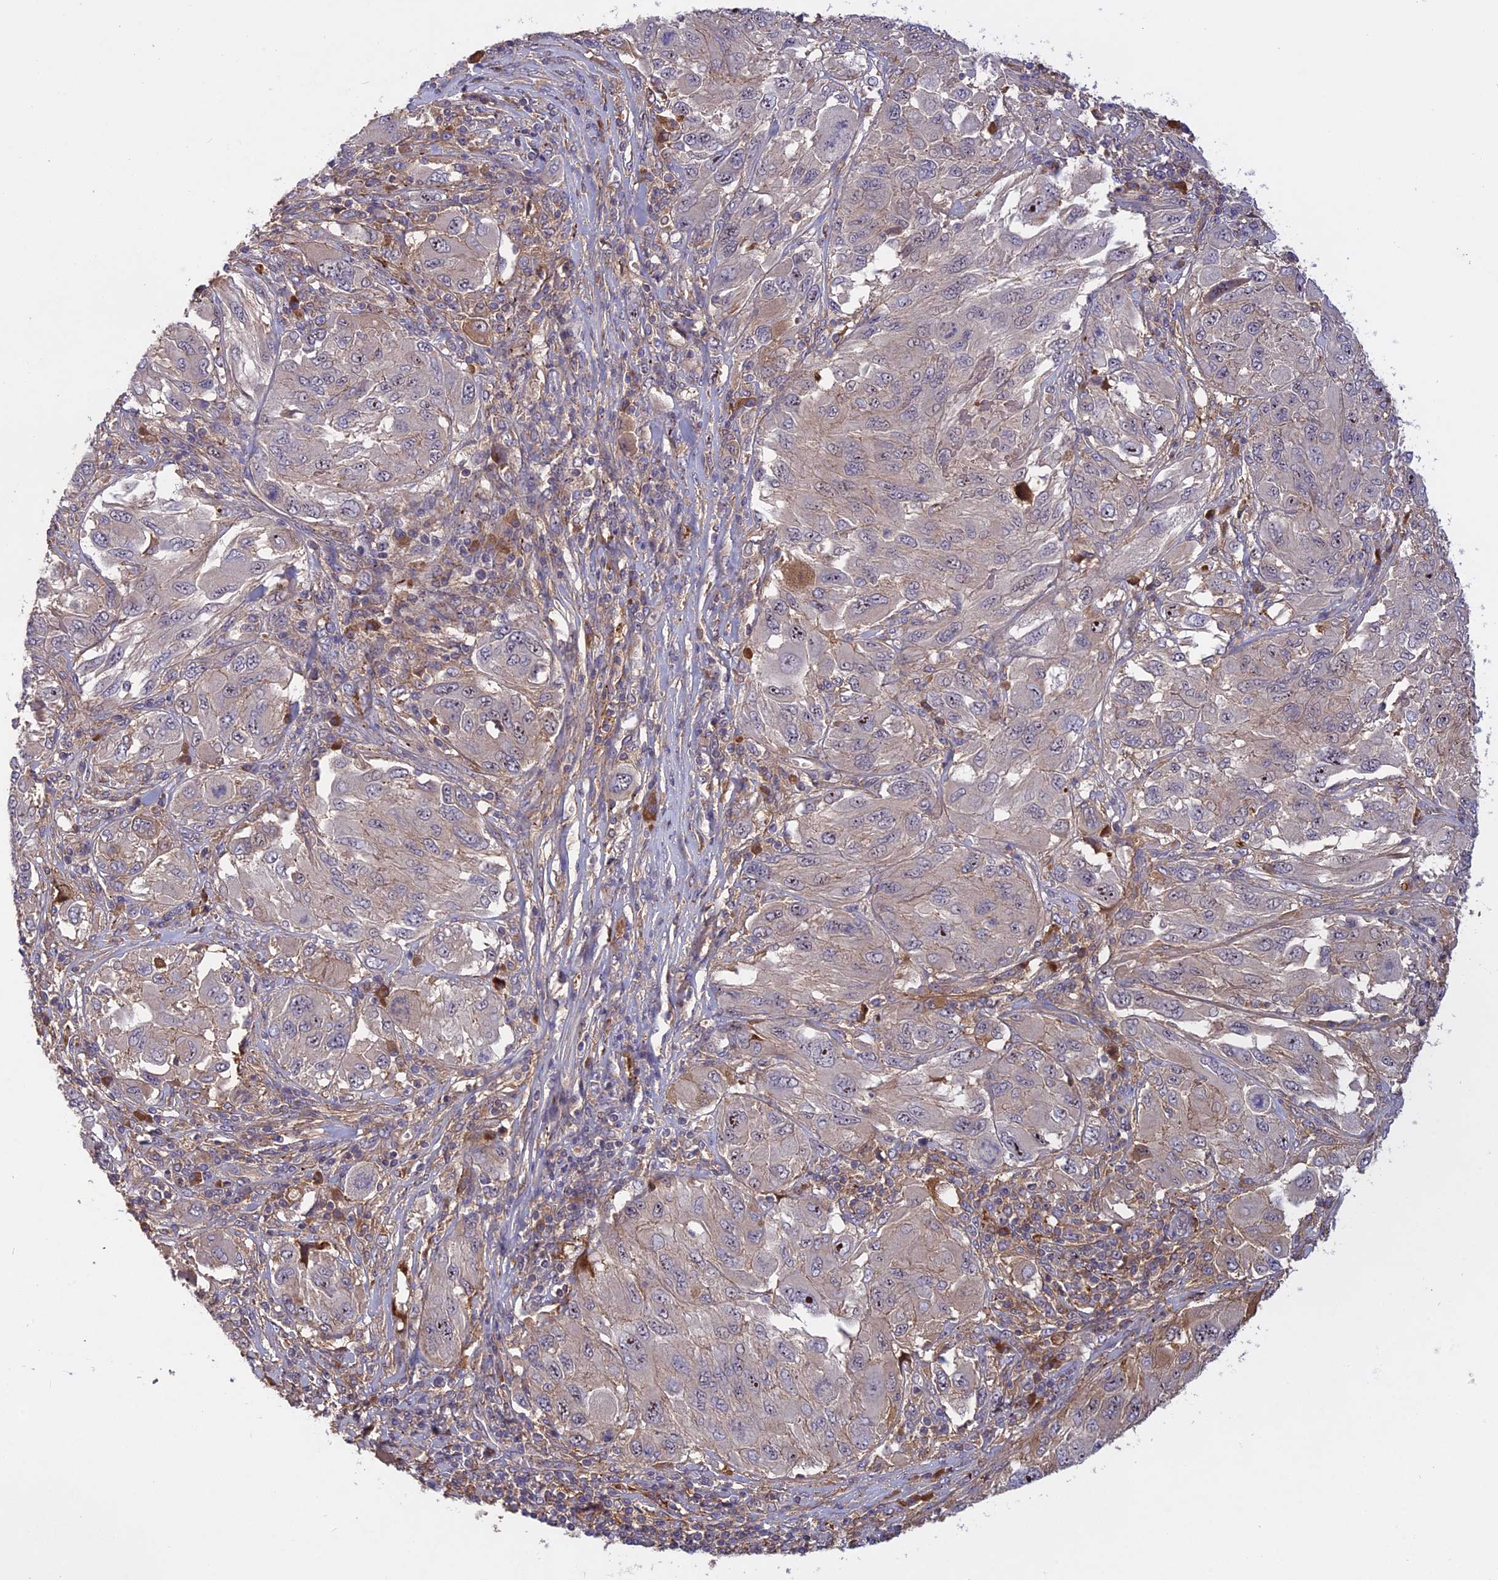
{"staining": {"intensity": "weak", "quantity": "<25%", "location": "cytoplasmic/membranous"}, "tissue": "melanoma", "cell_type": "Tumor cells", "image_type": "cancer", "snomed": [{"axis": "morphology", "description": "Malignant melanoma, NOS"}, {"axis": "topography", "description": "Skin"}], "caption": "A high-resolution image shows immunohistochemistry (IHC) staining of melanoma, which exhibits no significant expression in tumor cells.", "gene": "ADO", "patient": {"sex": "female", "age": 91}}